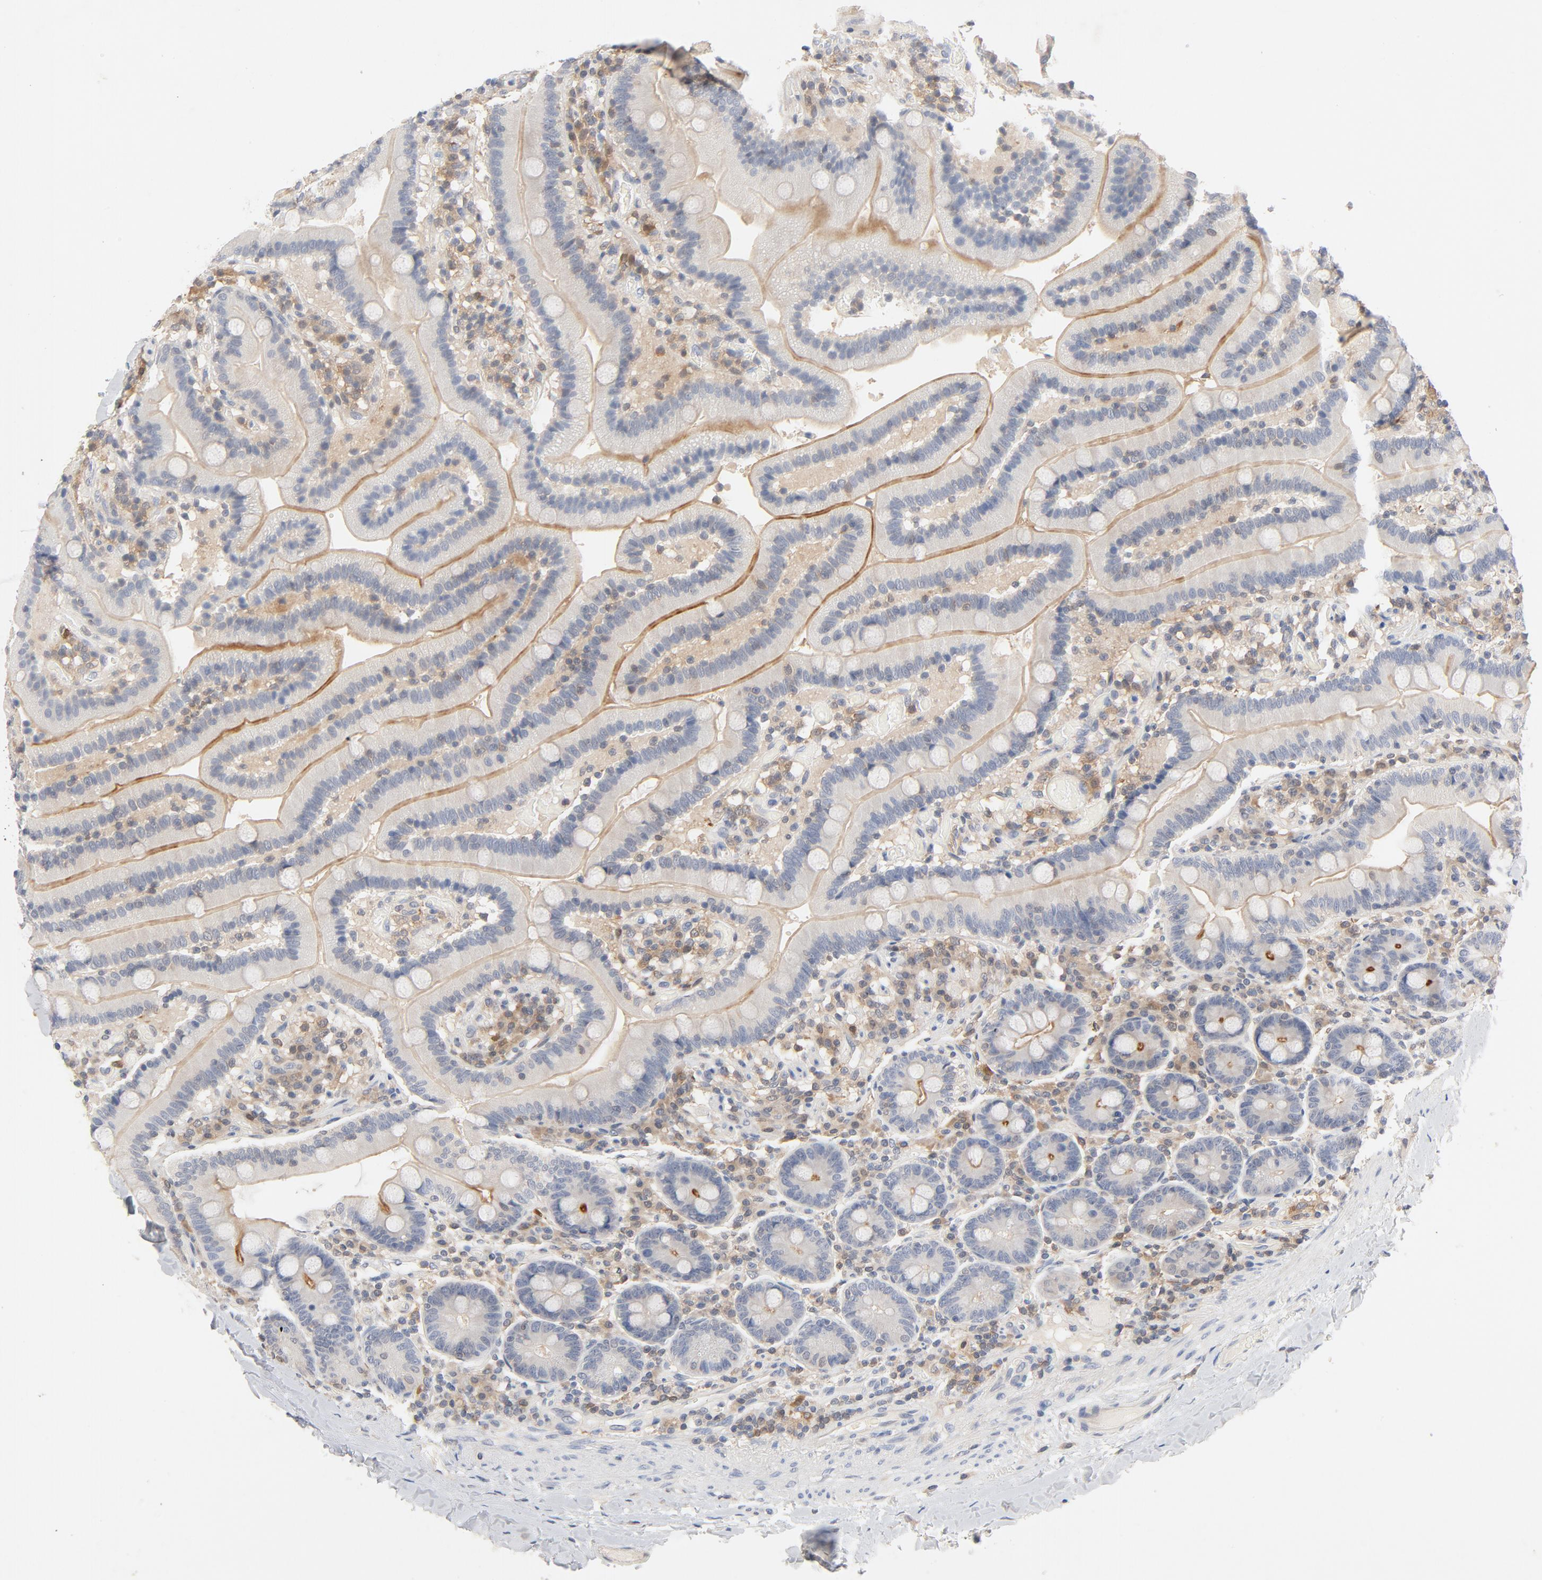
{"staining": {"intensity": "moderate", "quantity": "25%-75%", "location": "cytoplasmic/membranous"}, "tissue": "duodenum", "cell_type": "Glandular cells", "image_type": "normal", "snomed": [{"axis": "morphology", "description": "Normal tissue, NOS"}, {"axis": "topography", "description": "Duodenum"}], "caption": "This micrograph shows IHC staining of normal human duodenum, with medium moderate cytoplasmic/membranous positivity in about 25%-75% of glandular cells.", "gene": "STAT1", "patient": {"sex": "male", "age": 66}}